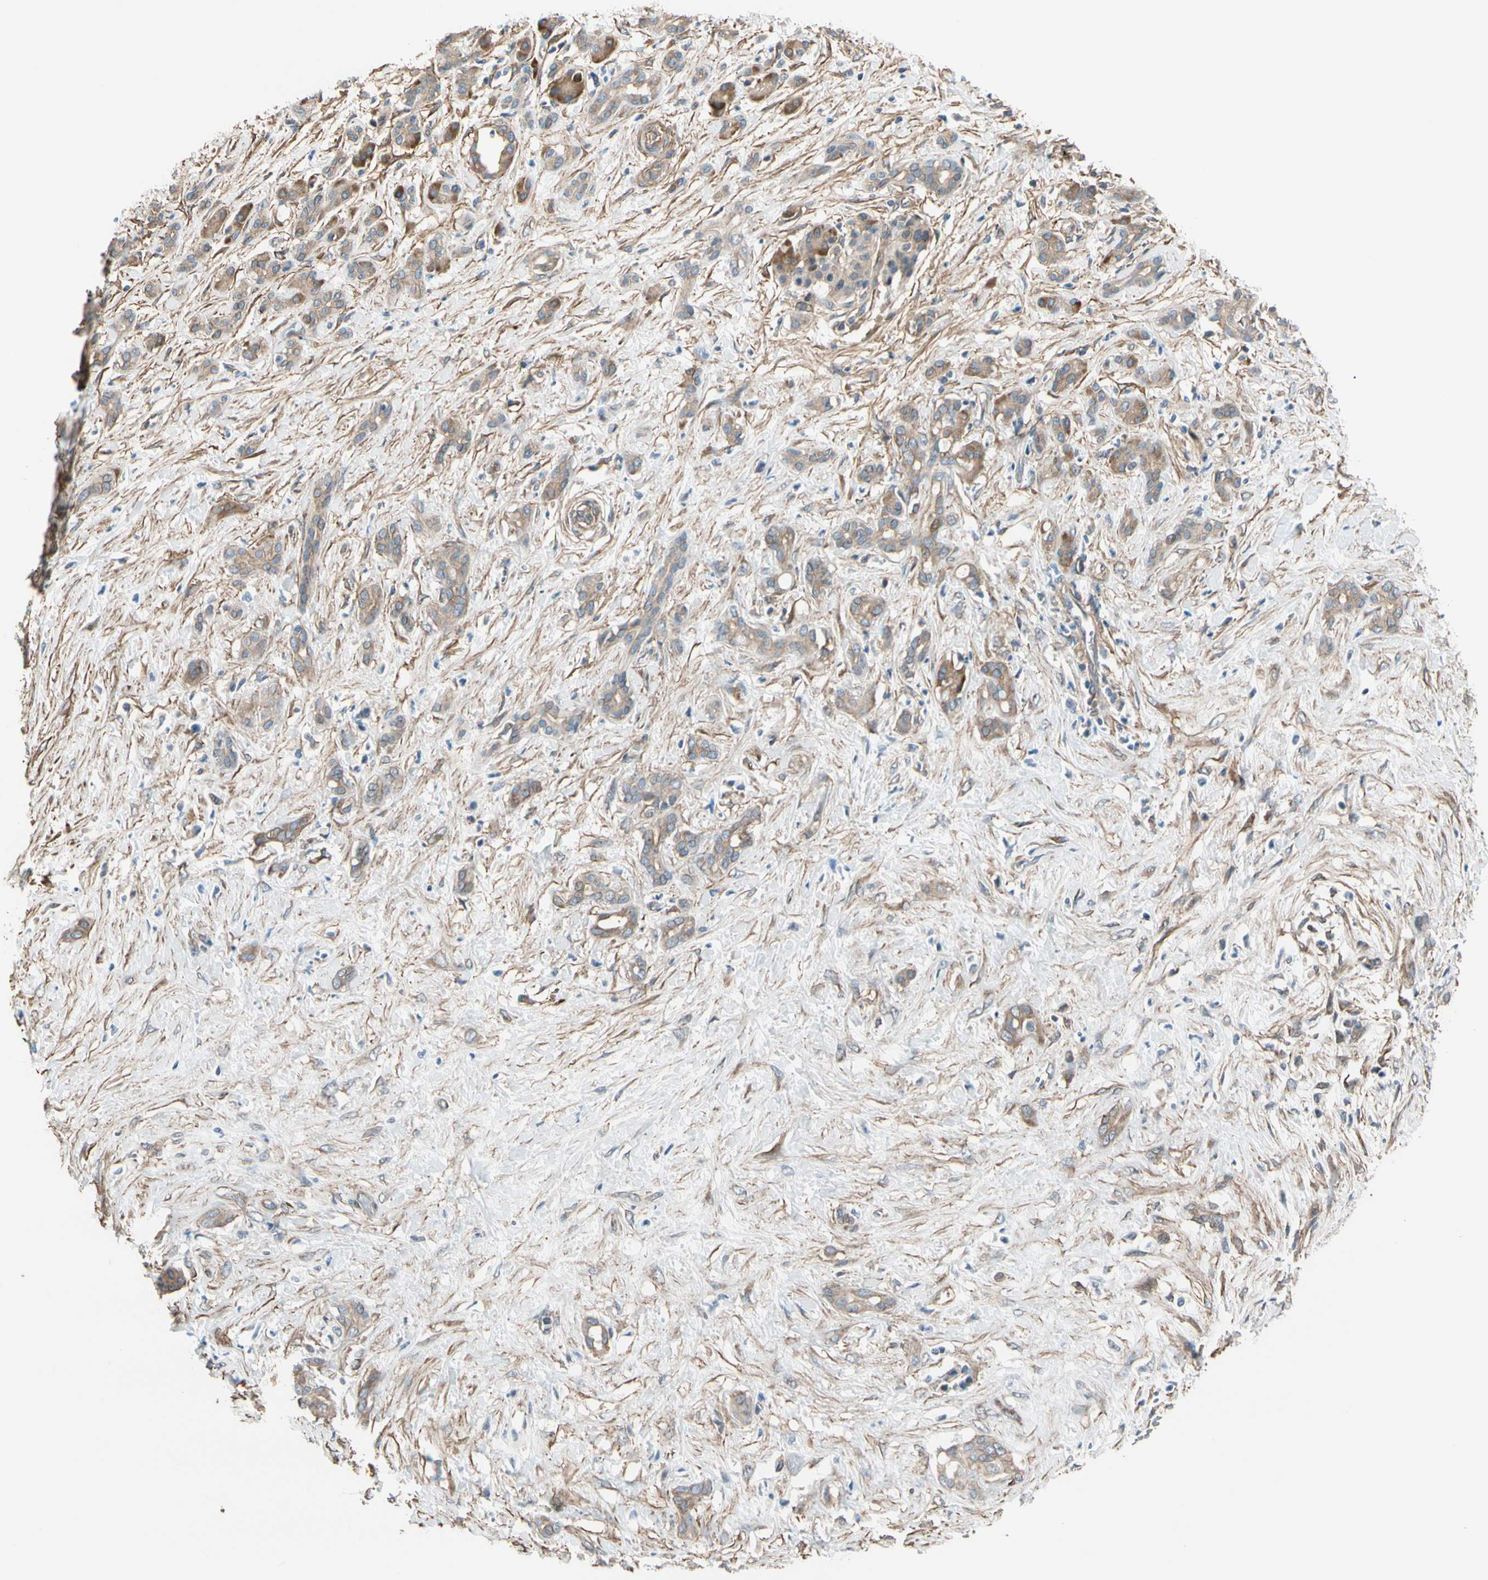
{"staining": {"intensity": "weak", "quantity": ">75%", "location": "cytoplasmic/membranous"}, "tissue": "pancreatic cancer", "cell_type": "Tumor cells", "image_type": "cancer", "snomed": [{"axis": "morphology", "description": "Adenocarcinoma, NOS"}, {"axis": "topography", "description": "Pancreas"}], "caption": "Immunohistochemistry (IHC) histopathology image of pancreatic cancer stained for a protein (brown), which exhibits low levels of weak cytoplasmic/membranous positivity in approximately >75% of tumor cells.", "gene": "LIMK2", "patient": {"sex": "male", "age": 41}}